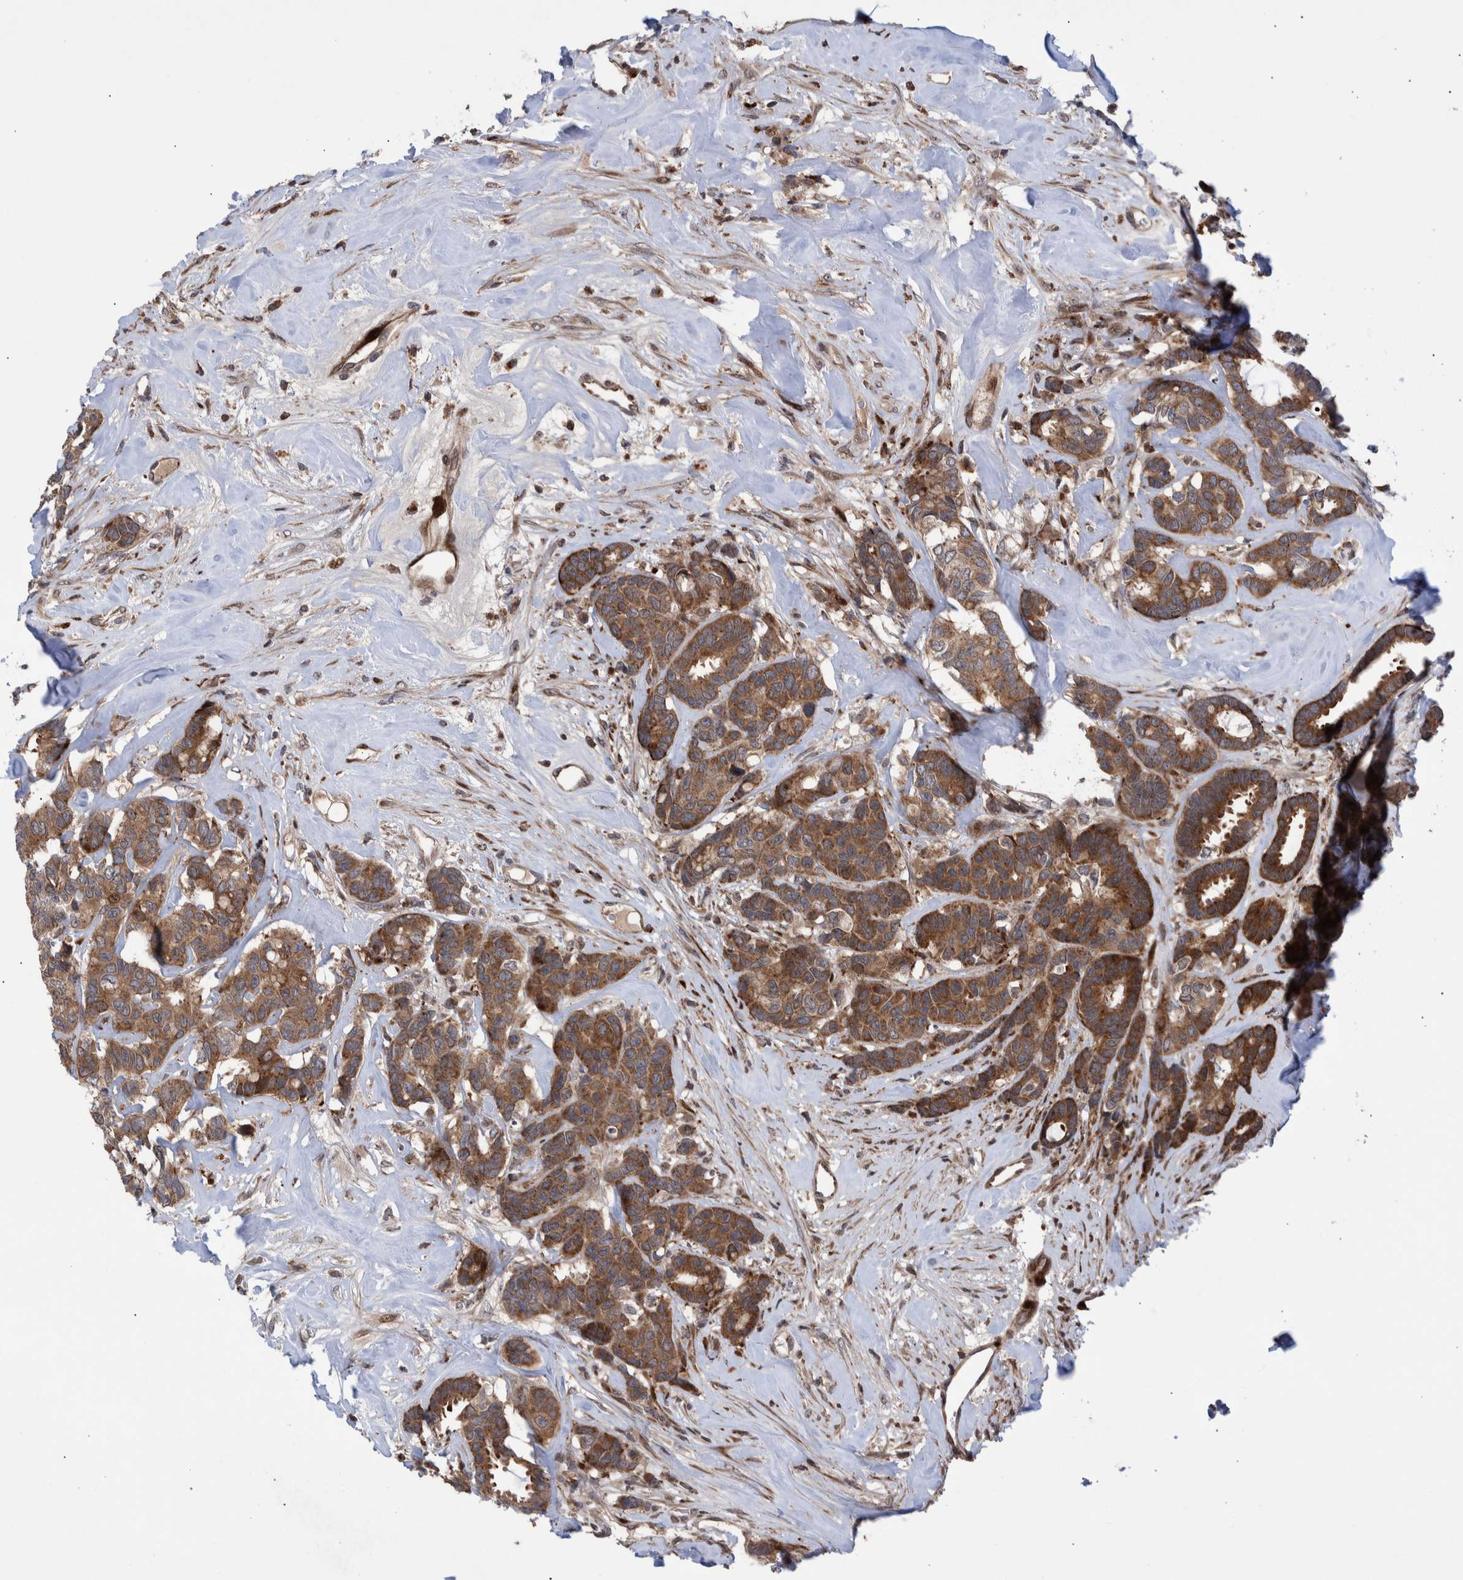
{"staining": {"intensity": "moderate", "quantity": ">75%", "location": "cytoplasmic/membranous"}, "tissue": "breast cancer", "cell_type": "Tumor cells", "image_type": "cancer", "snomed": [{"axis": "morphology", "description": "Duct carcinoma"}, {"axis": "topography", "description": "Breast"}], "caption": "Immunohistochemical staining of breast cancer (intraductal carcinoma) displays medium levels of moderate cytoplasmic/membranous protein positivity in approximately >75% of tumor cells.", "gene": "SHISA6", "patient": {"sex": "female", "age": 87}}